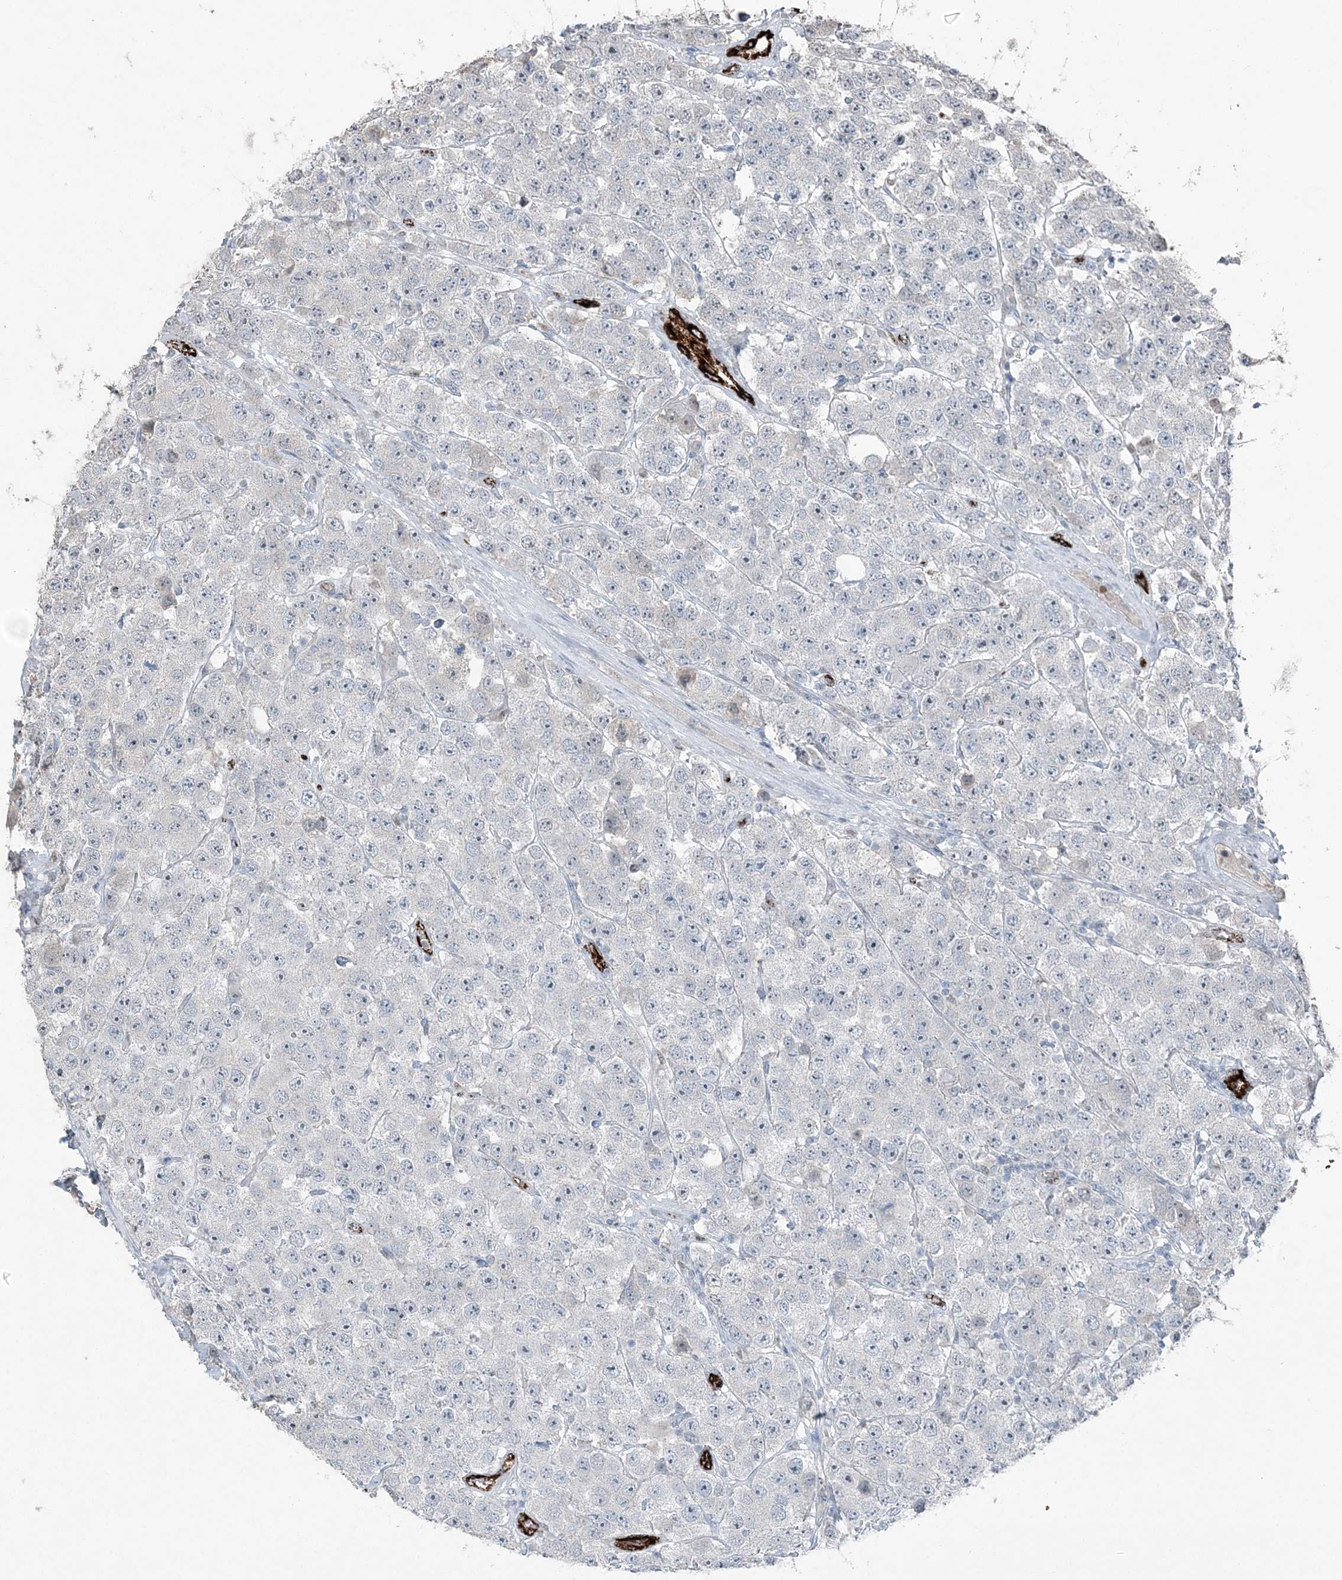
{"staining": {"intensity": "negative", "quantity": "none", "location": "none"}, "tissue": "testis cancer", "cell_type": "Tumor cells", "image_type": "cancer", "snomed": [{"axis": "morphology", "description": "Seminoma, NOS"}, {"axis": "topography", "description": "Testis"}], "caption": "Immunohistochemical staining of seminoma (testis) demonstrates no significant expression in tumor cells.", "gene": "ELOVL7", "patient": {"sex": "male", "age": 28}}